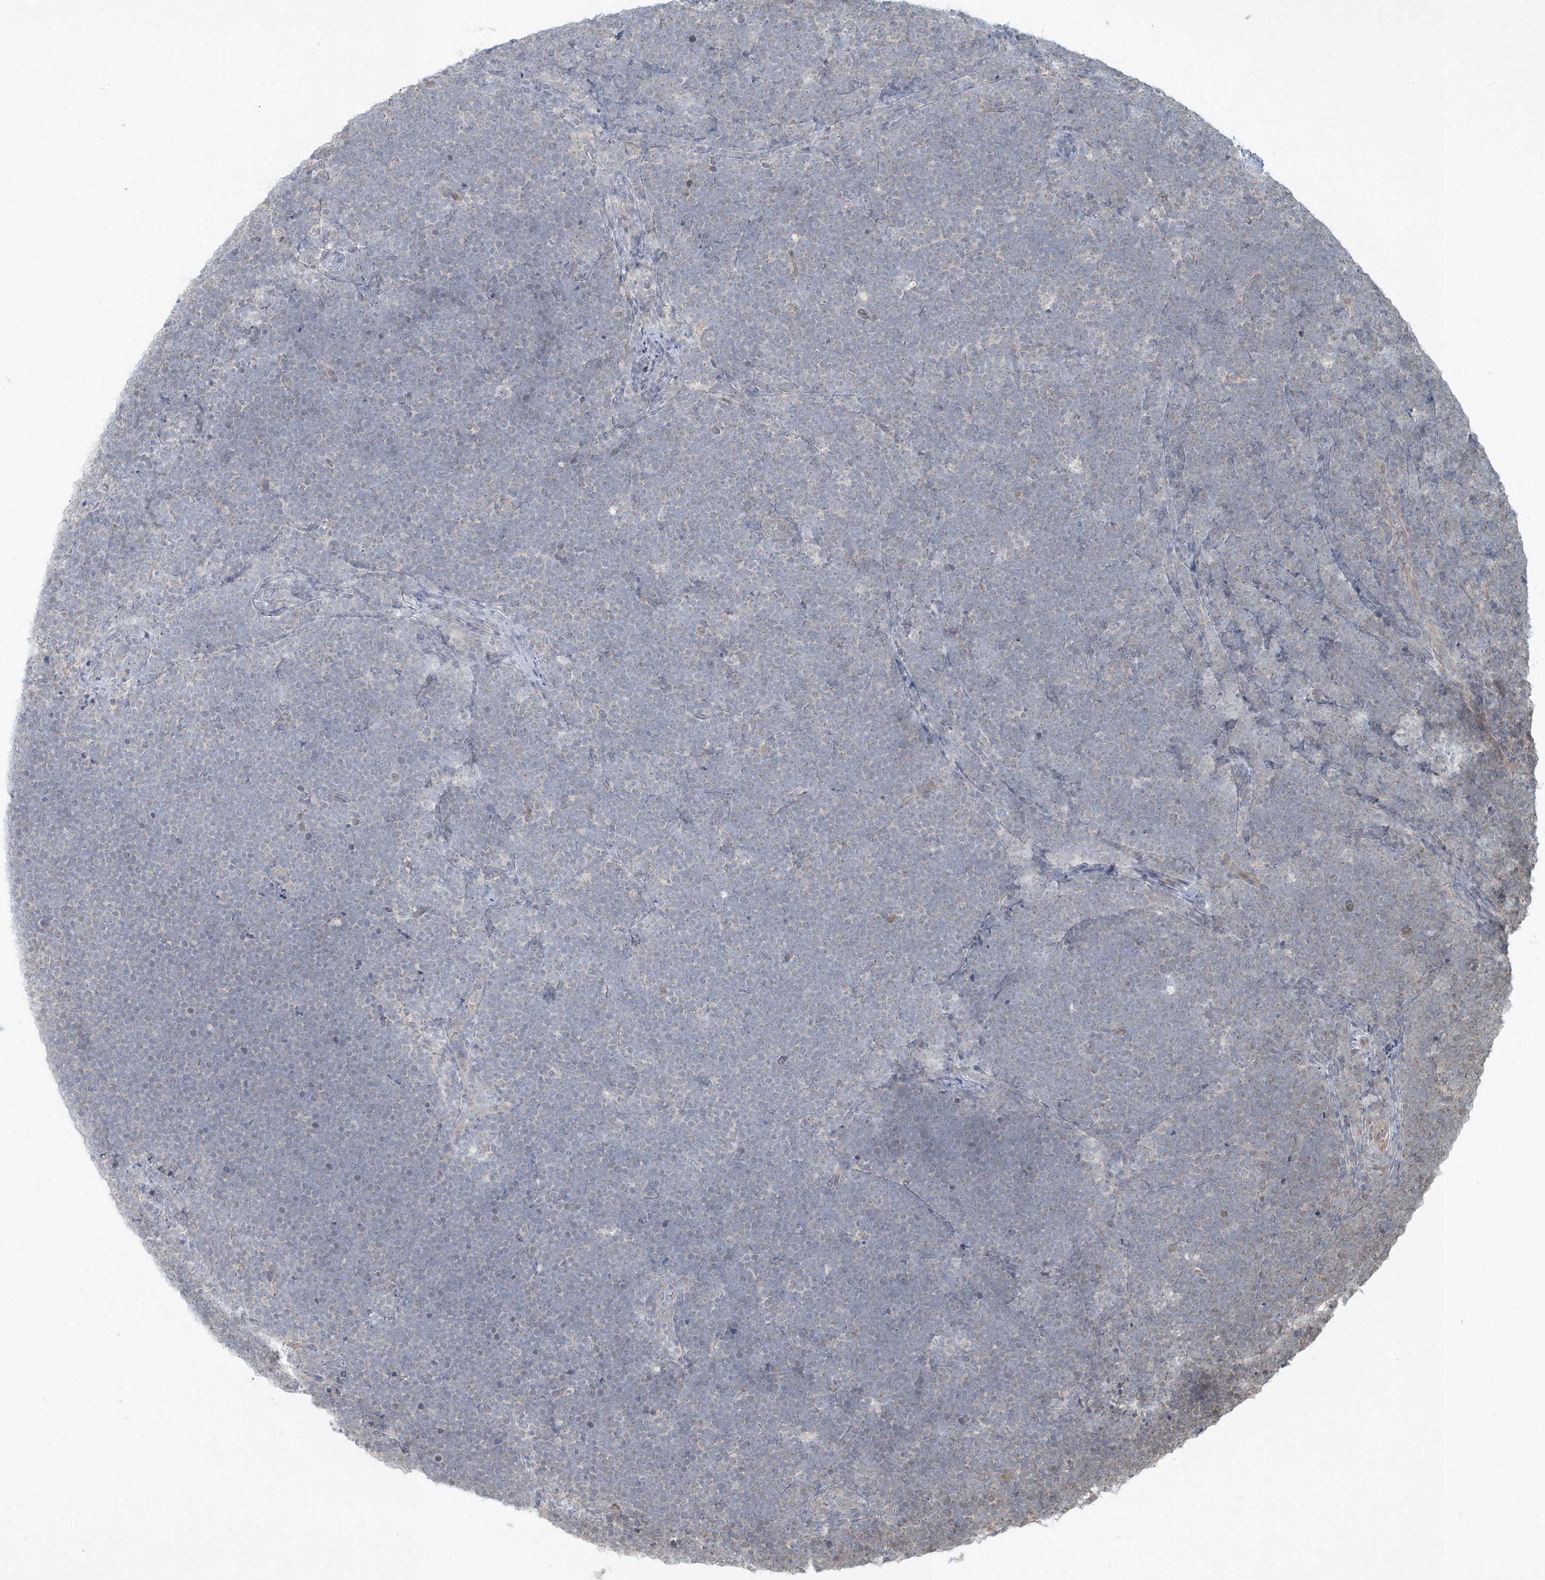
{"staining": {"intensity": "negative", "quantity": "none", "location": "none"}, "tissue": "lymphoma", "cell_type": "Tumor cells", "image_type": "cancer", "snomed": [{"axis": "morphology", "description": "Malignant lymphoma, non-Hodgkin's type, High grade"}, {"axis": "topography", "description": "Lymph node"}], "caption": "High magnification brightfield microscopy of high-grade malignant lymphoma, non-Hodgkin's type stained with DAB (brown) and counterstained with hematoxylin (blue): tumor cells show no significant expression.", "gene": "BCORL1", "patient": {"sex": "male", "age": 13}}